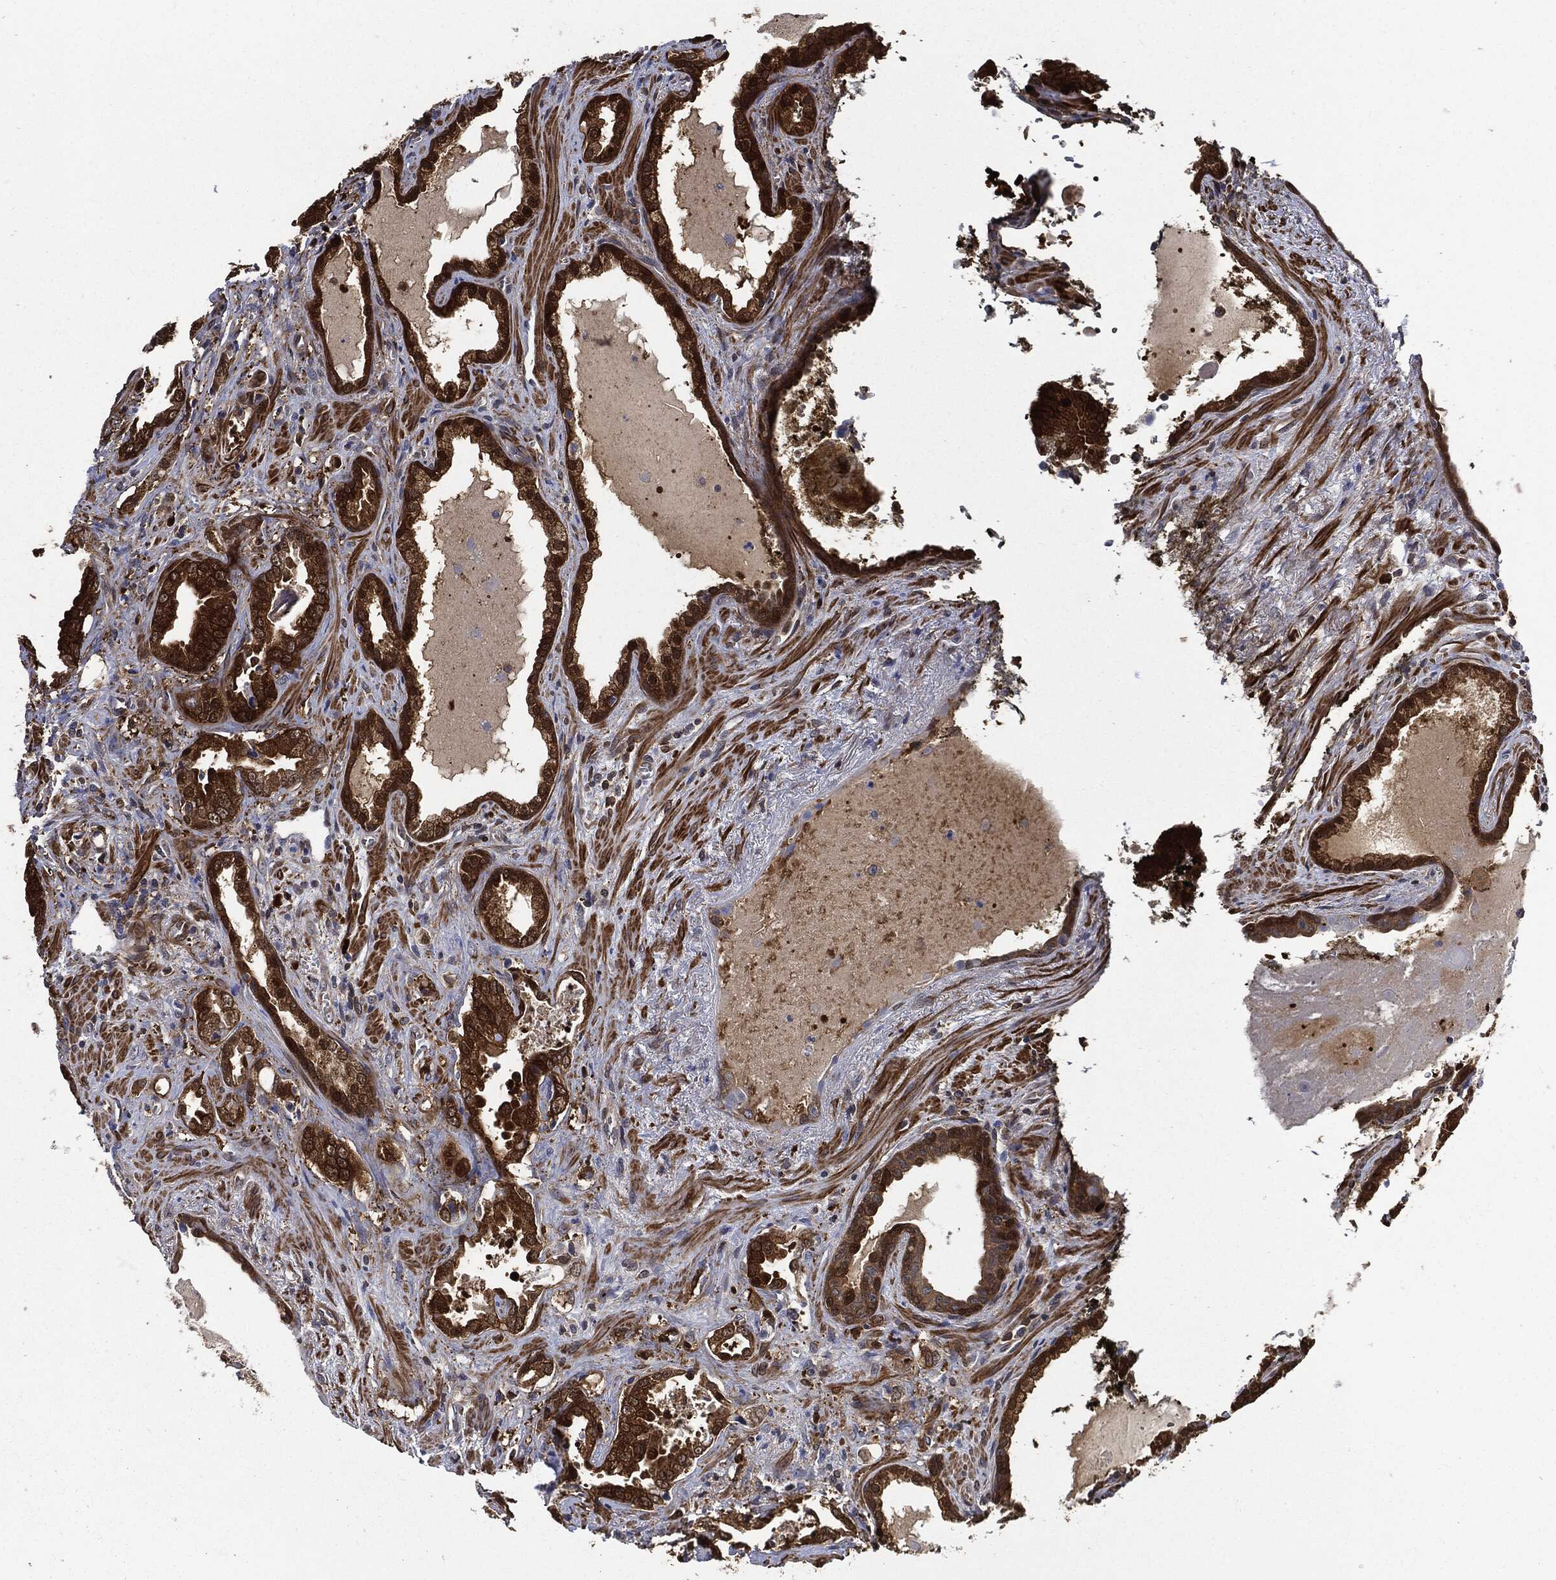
{"staining": {"intensity": "strong", "quantity": ">75%", "location": "cytoplasmic/membranous,nuclear"}, "tissue": "prostate cancer", "cell_type": "Tumor cells", "image_type": "cancer", "snomed": [{"axis": "morphology", "description": "Adenocarcinoma, Low grade"}, {"axis": "topography", "description": "Prostate"}], "caption": "Brown immunohistochemical staining in prostate cancer (low-grade adenocarcinoma) demonstrates strong cytoplasmic/membranous and nuclear expression in approximately >75% of tumor cells.", "gene": "PRDX2", "patient": {"sex": "male", "age": 62}}